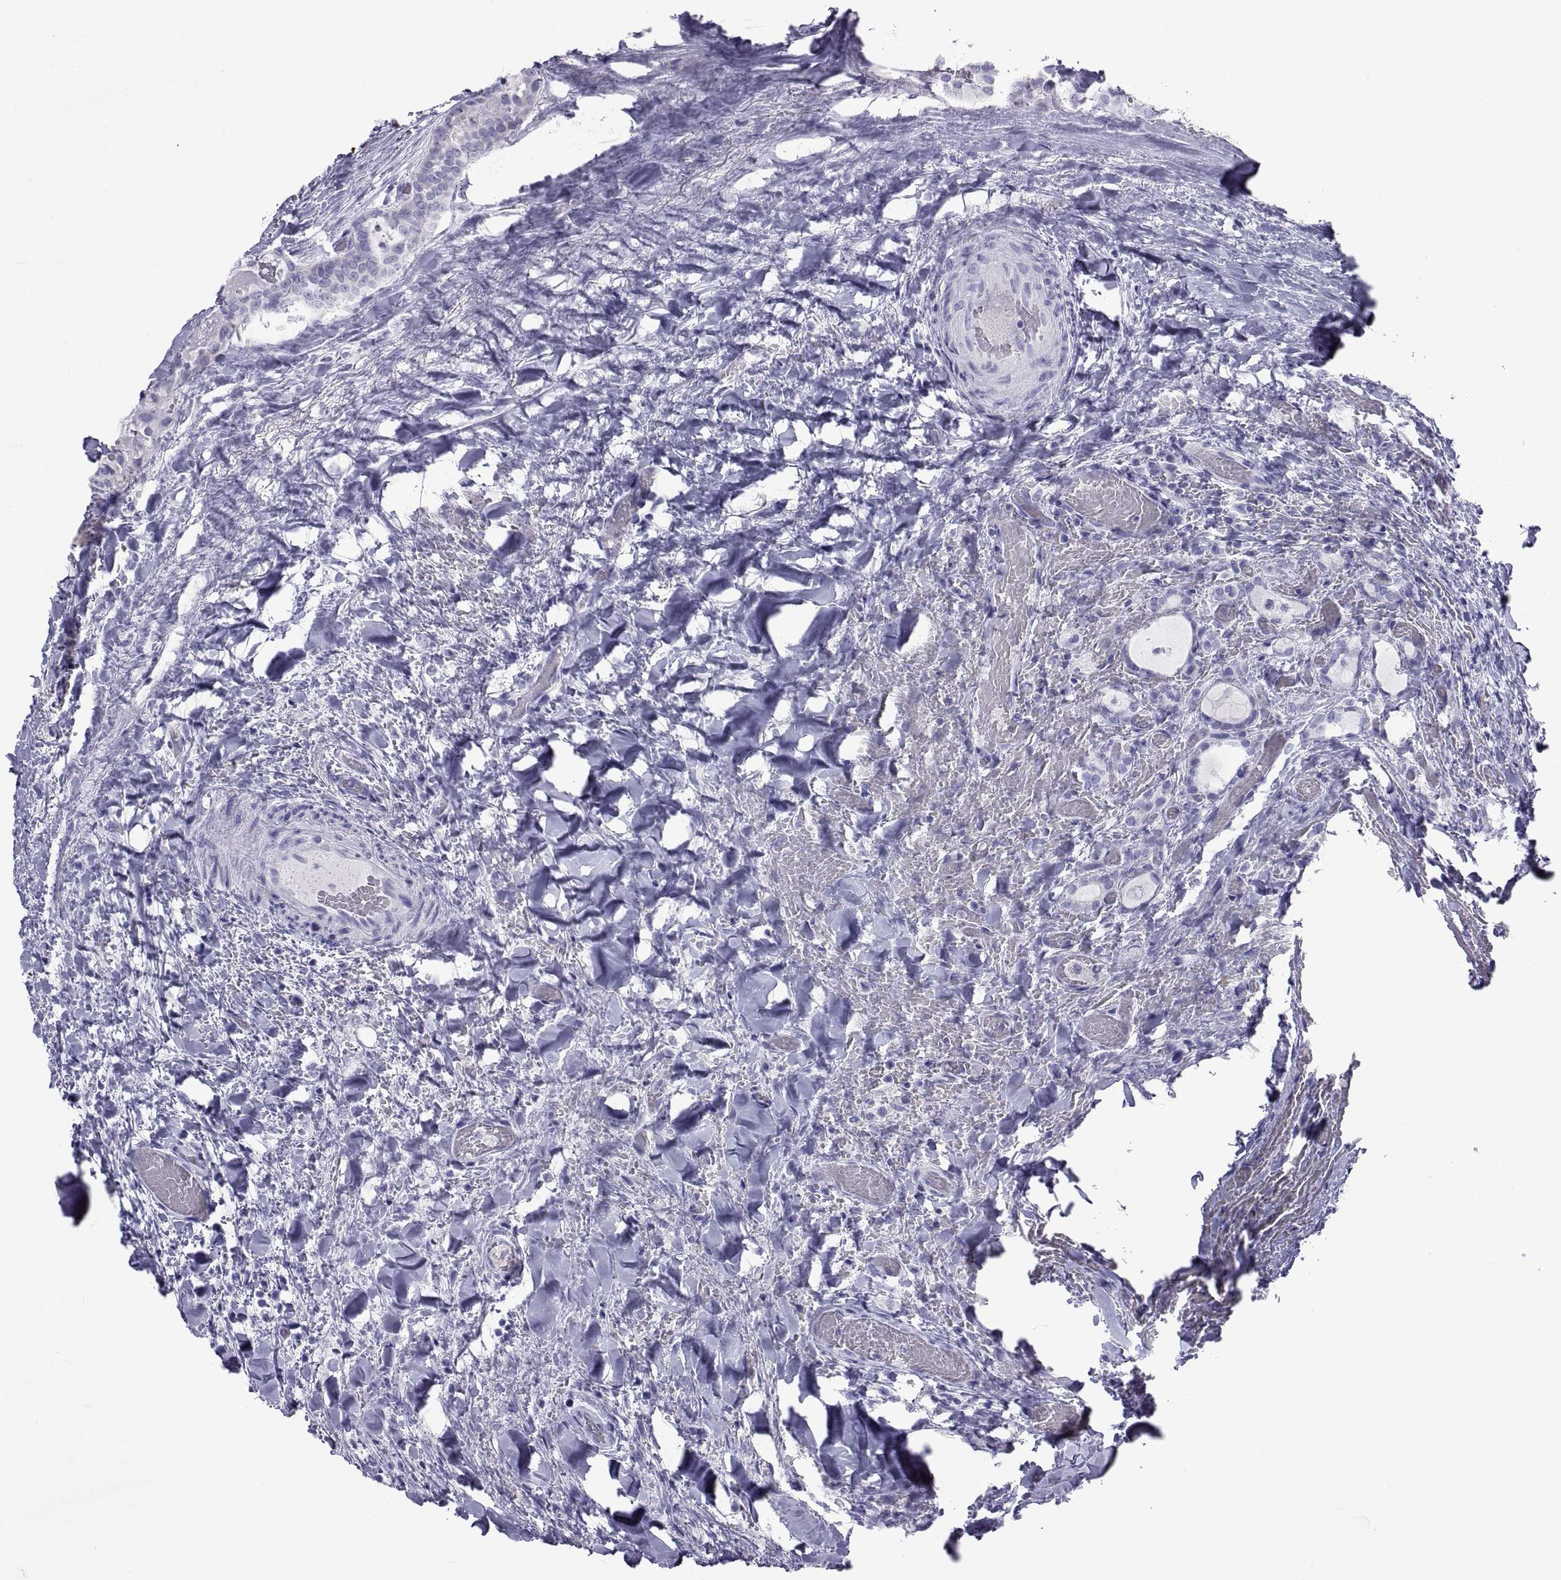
{"staining": {"intensity": "negative", "quantity": "none", "location": "none"}, "tissue": "thyroid cancer", "cell_type": "Tumor cells", "image_type": "cancer", "snomed": [{"axis": "morphology", "description": "Papillary adenocarcinoma, NOS"}, {"axis": "topography", "description": "Thyroid gland"}], "caption": "Protein analysis of thyroid cancer demonstrates no significant positivity in tumor cells.", "gene": "NPTX2", "patient": {"sex": "female", "age": 39}}